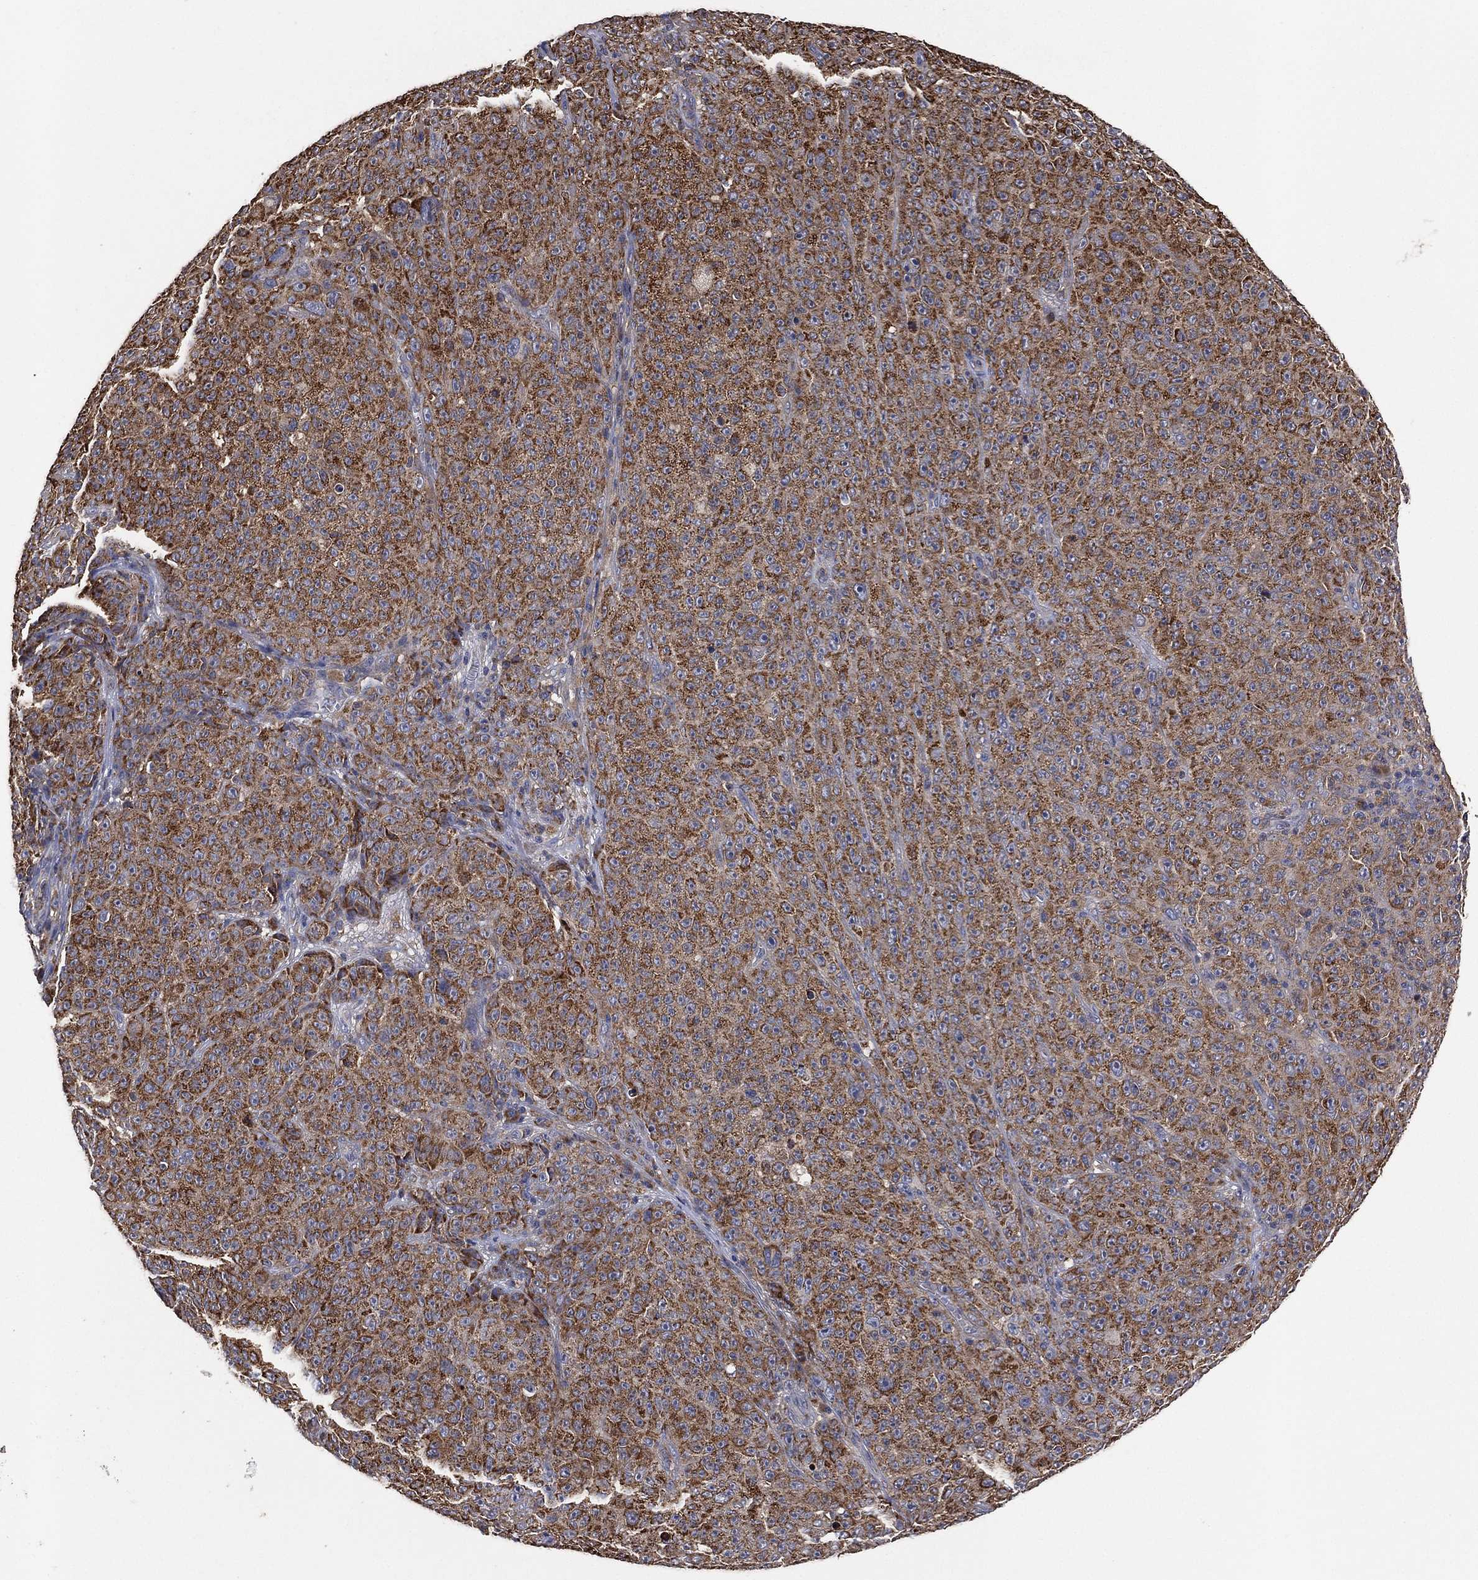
{"staining": {"intensity": "moderate", "quantity": ">75%", "location": "cytoplasmic/membranous"}, "tissue": "melanoma", "cell_type": "Tumor cells", "image_type": "cancer", "snomed": [{"axis": "morphology", "description": "Malignant melanoma, NOS"}, {"axis": "topography", "description": "Skin"}], "caption": "Immunohistochemical staining of melanoma exhibits moderate cytoplasmic/membranous protein staining in approximately >75% of tumor cells. The staining was performed using DAB (3,3'-diaminobenzidine), with brown indicating positive protein expression. Nuclei are stained blue with hematoxylin.", "gene": "LIMD1", "patient": {"sex": "female", "age": 82}}